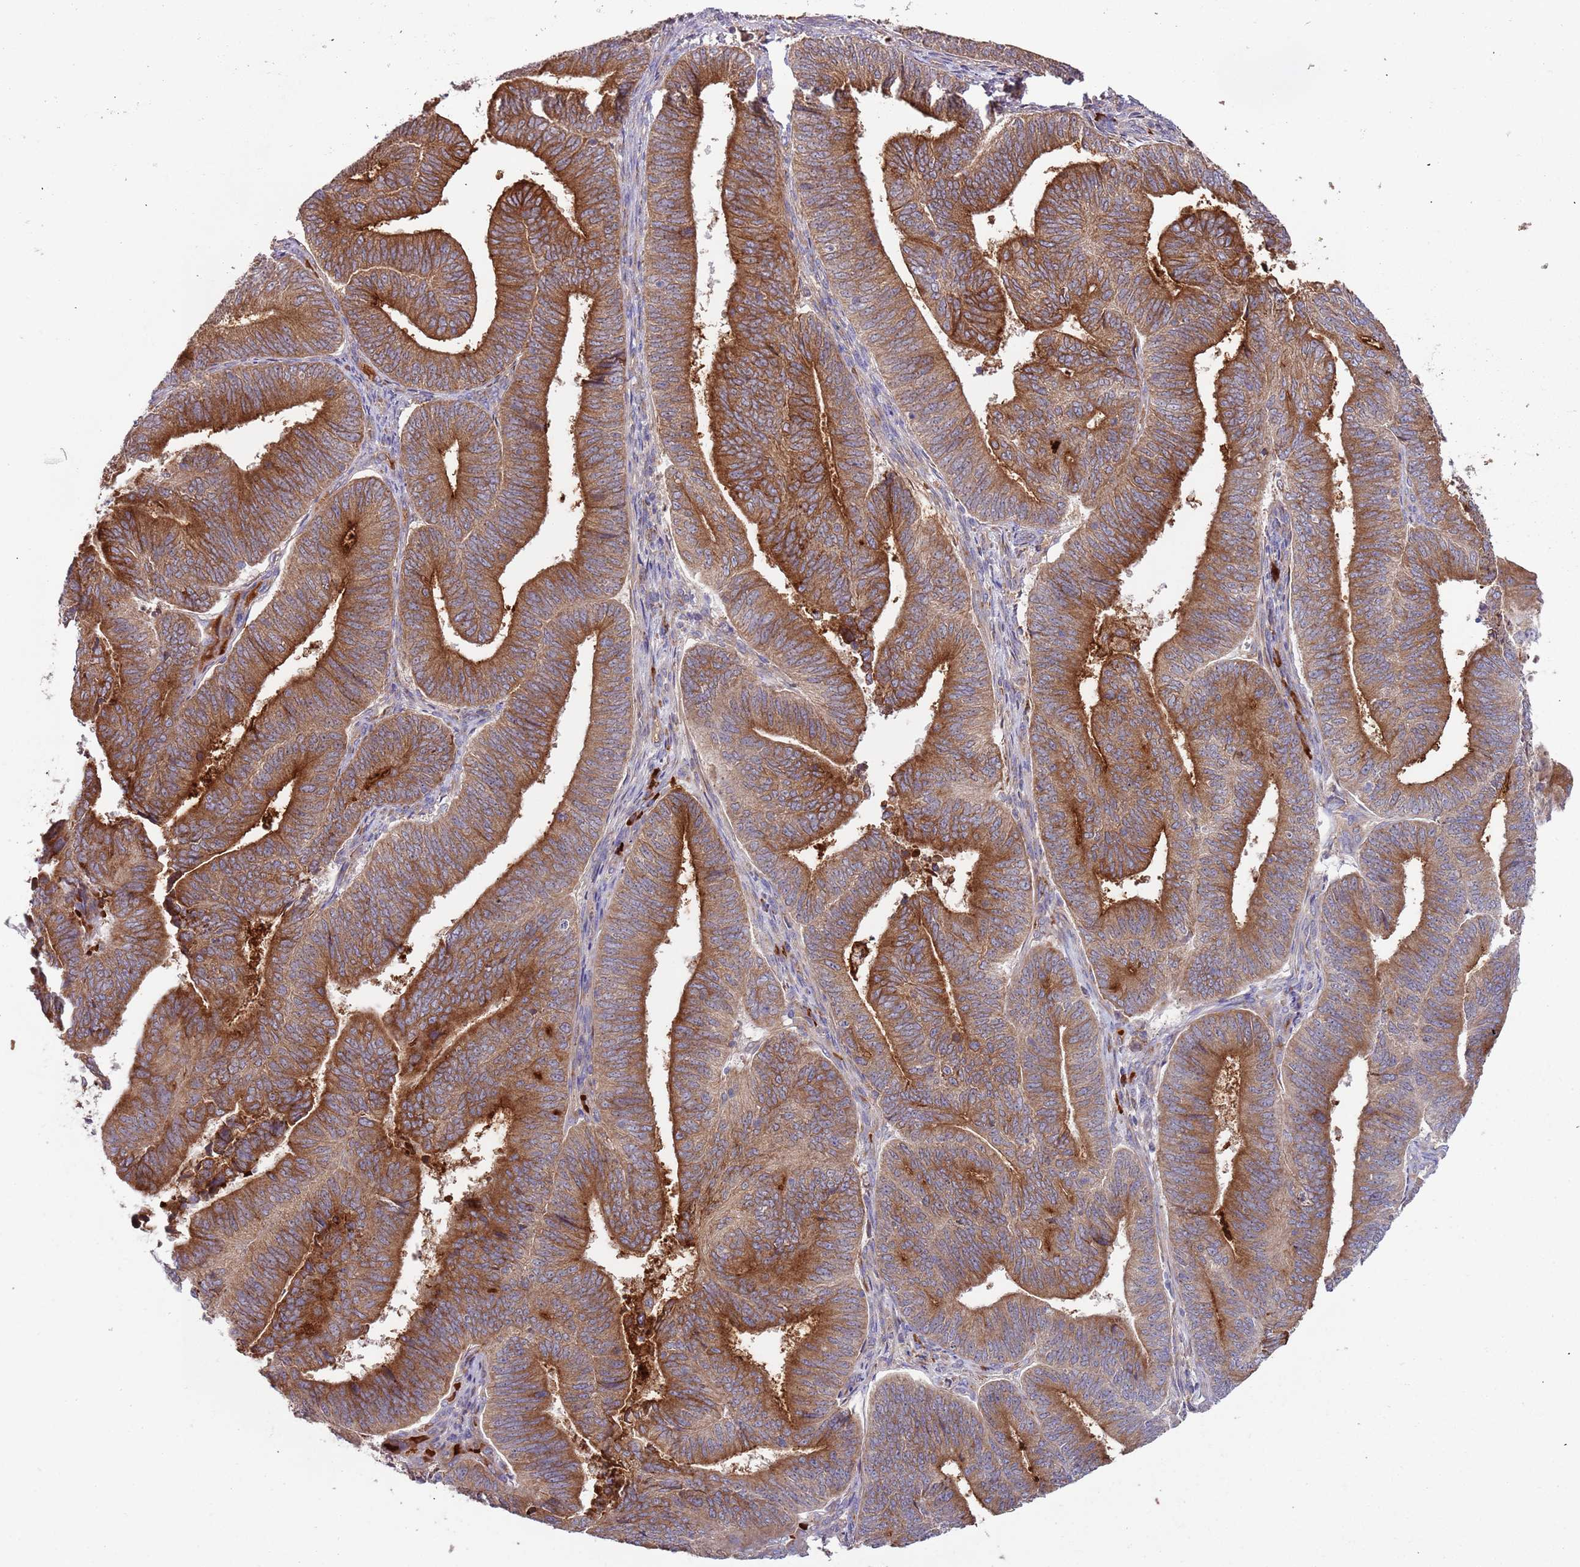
{"staining": {"intensity": "strong", "quantity": ">75%", "location": "cytoplasmic/membranous"}, "tissue": "endometrial cancer", "cell_type": "Tumor cells", "image_type": "cancer", "snomed": [{"axis": "morphology", "description": "Adenocarcinoma, NOS"}, {"axis": "topography", "description": "Endometrium"}], "caption": "Tumor cells show high levels of strong cytoplasmic/membranous positivity in about >75% of cells in adenocarcinoma (endometrial).", "gene": "VWCE", "patient": {"sex": "female", "age": 70}}